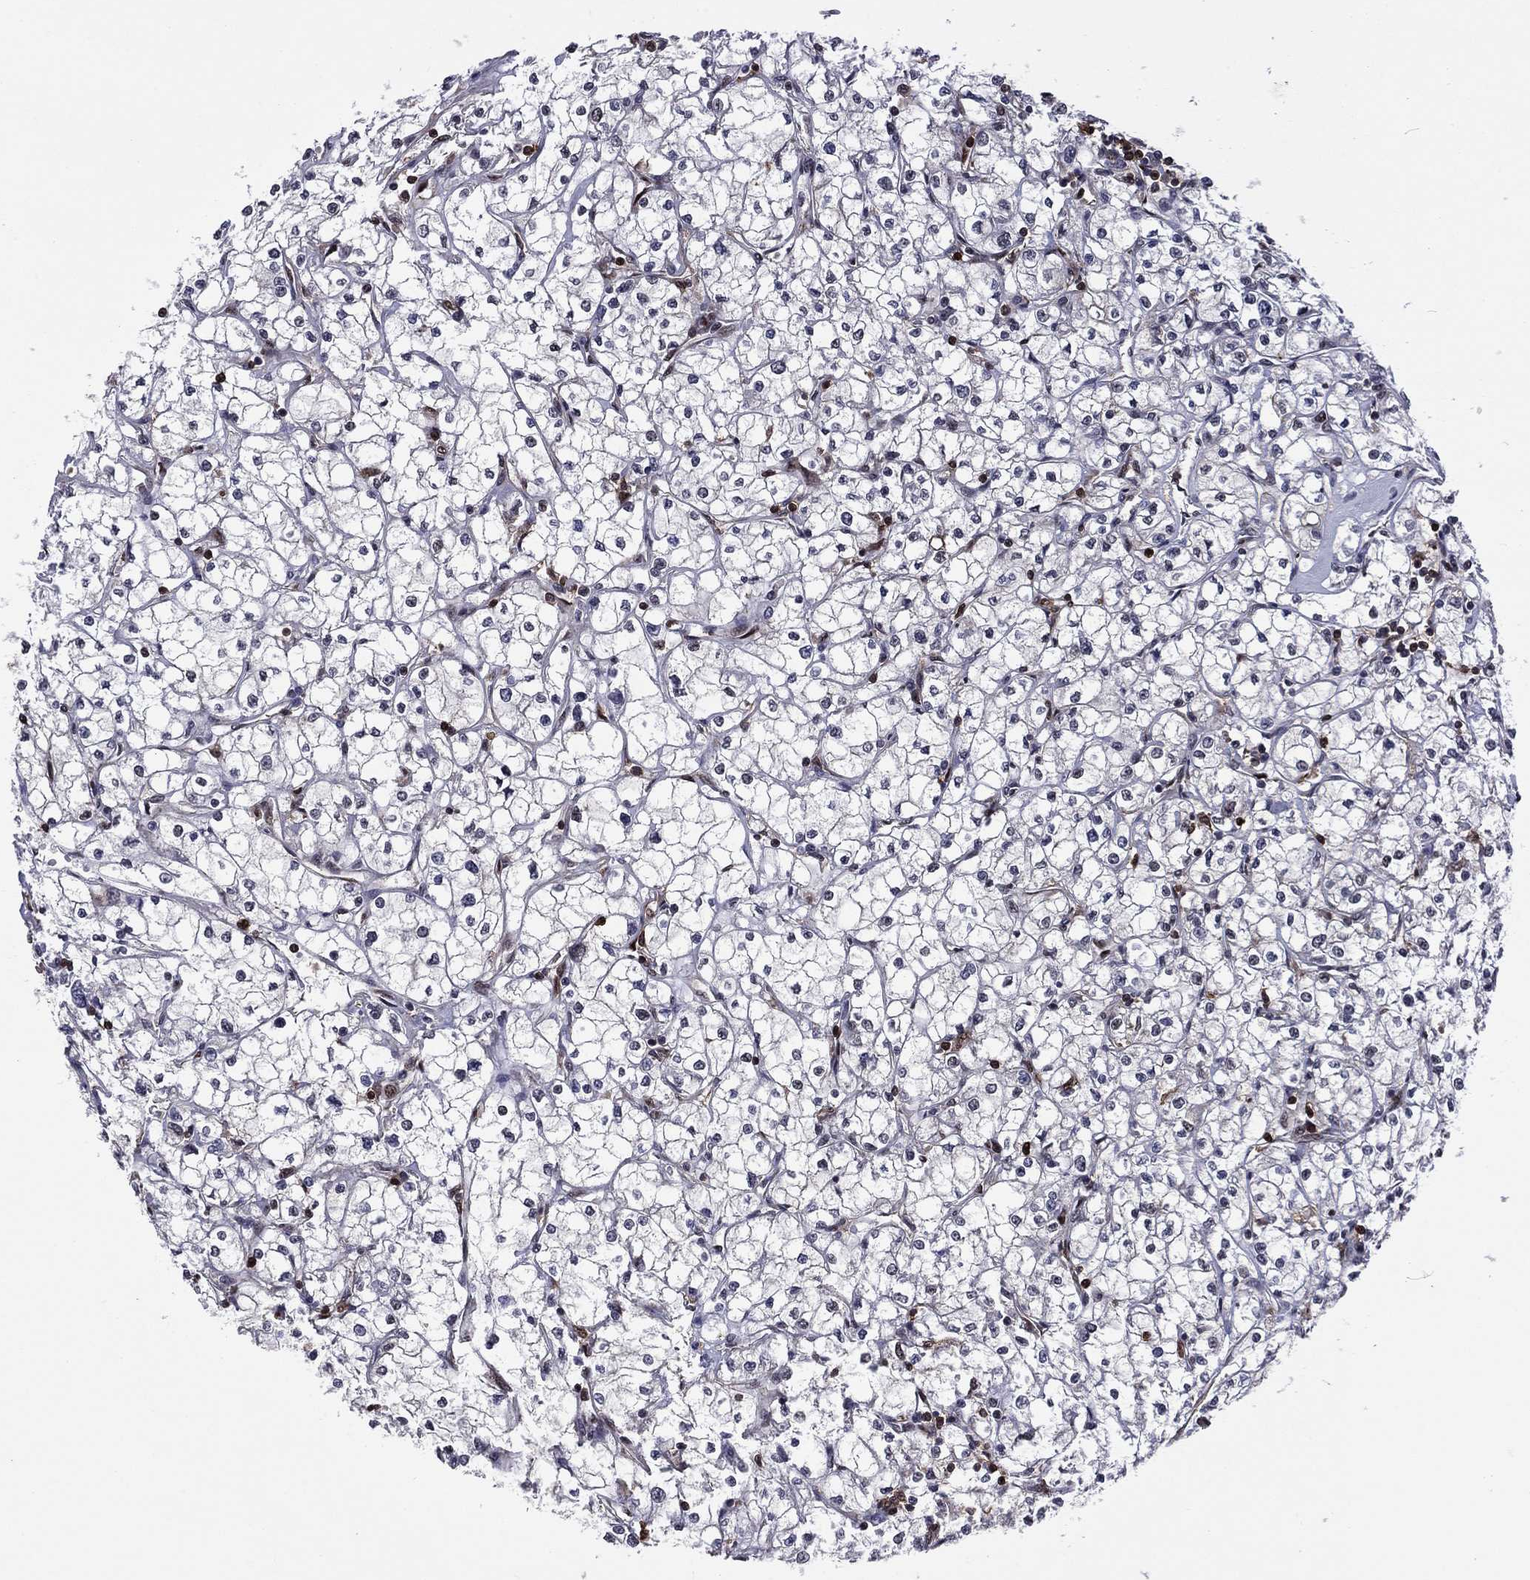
{"staining": {"intensity": "negative", "quantity": "none", "location": "none"}, "tissue": "renal cancer", "cell_type": "Tumor cells", "image_type": "cancer", "snomed": [{"axis": "morphology", "description": "Adenocarcinoma, NOS"}, {"axis": "topography", "description": "Kidney"}], "caption": "IHC photomicrograph of neoplastic tissue: adenocarcinoma (renal) stained with DAB demonstrates no significant protein staining in tumor cells.", "gene": "PSMD2", "patient": {"sex": "male", "age": 67}}